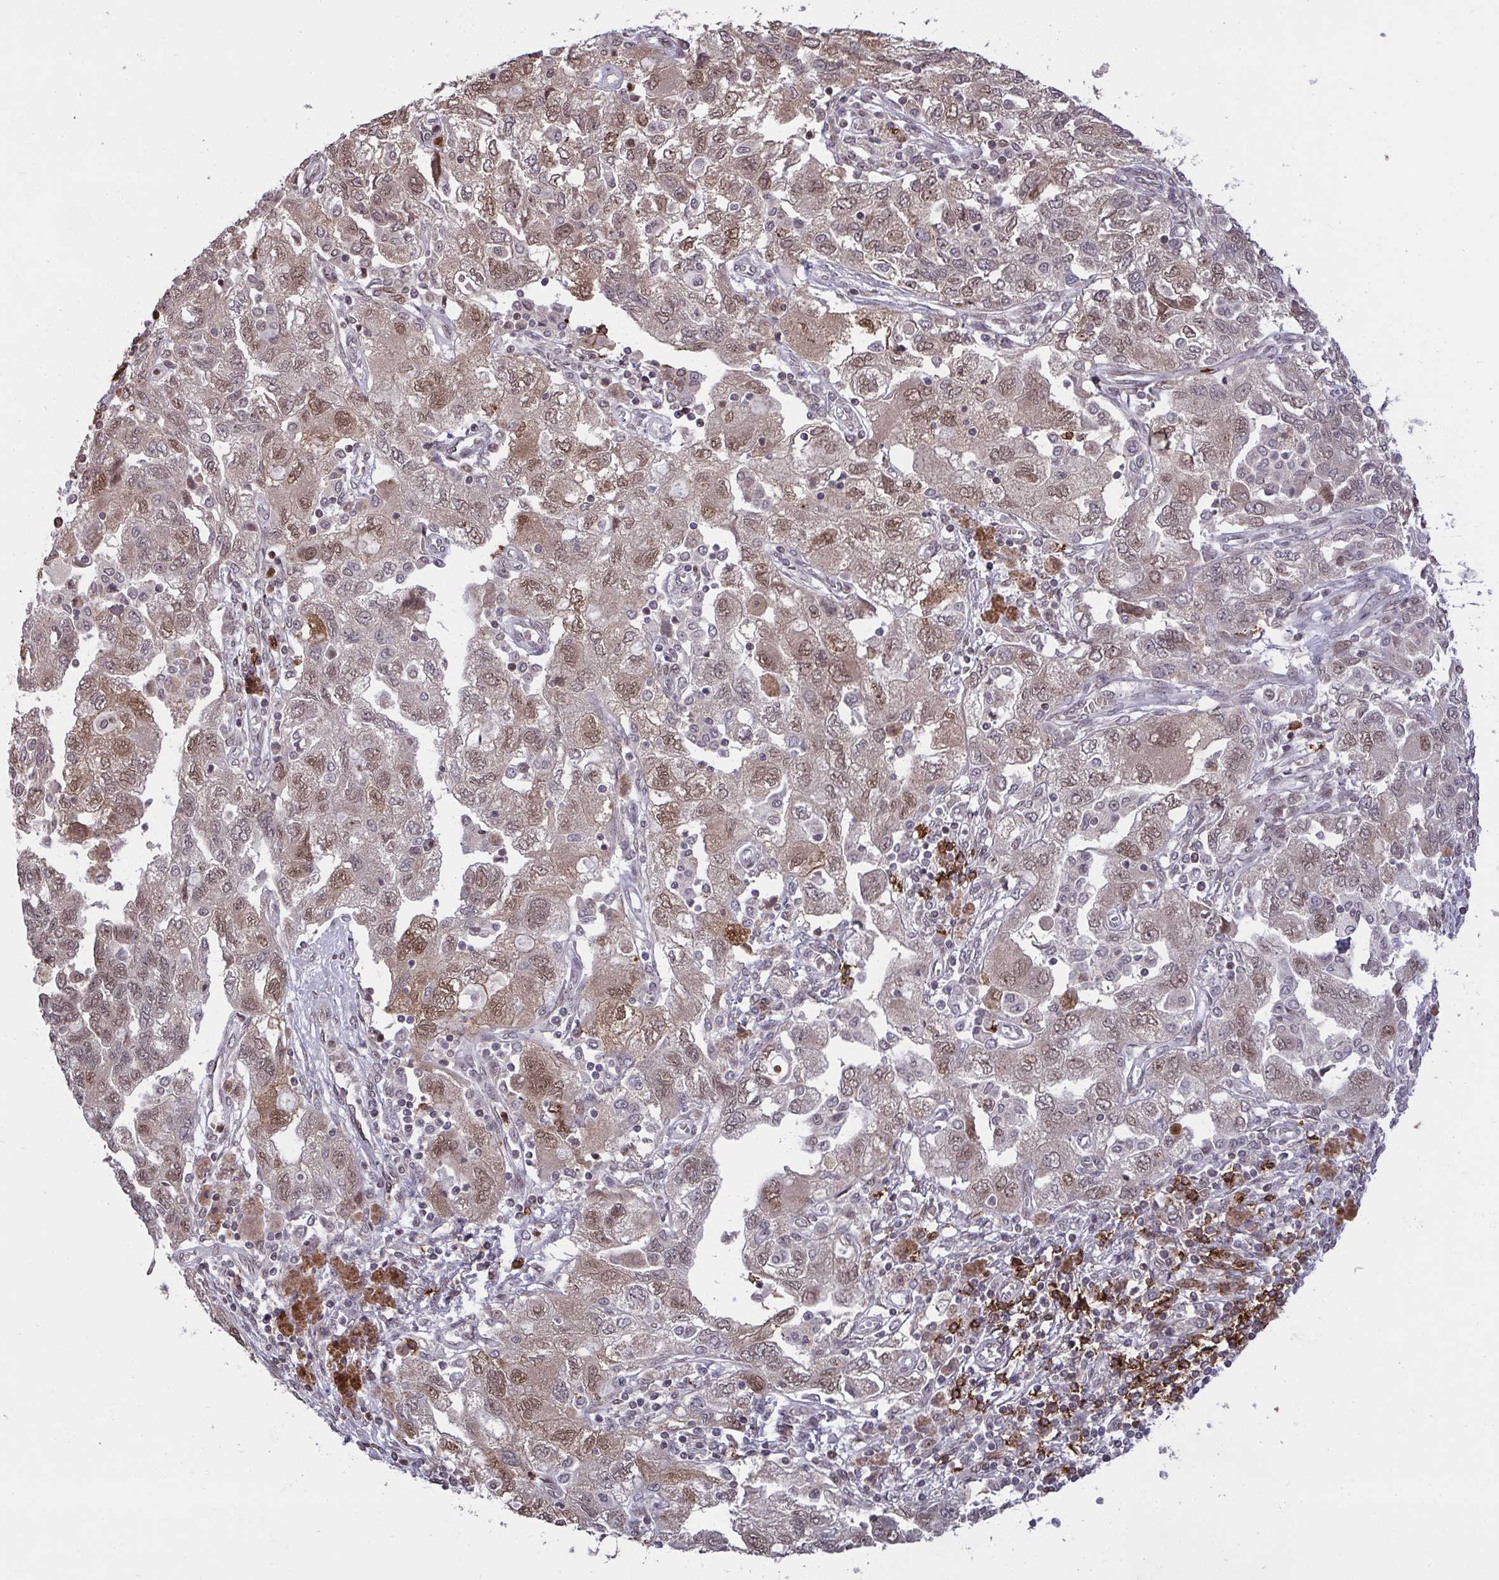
{"staining": {"intensity": "moderate", "quantity": ">75%", "location": "nuclear"}, "tissue": "ovarian cancer", "cell_type": "Tumor cells", "image_type": "cancer", "snomed": [{"axis": "morphology", "description": "Carcinoma, NOS"}, {"axis": "morphology", "description": "Cystadenocarcinoma, serous, NOS"}, {"axis": "topography", "description": "Ovary"}], "caption": "Tumor cells reveal medium levels of moderate nuclear staining in about >75% of cells in human serous cystadenocarcinoma (ovarian).", "gene": "UXT", "patient": {"sex": "female", "age": 69}}